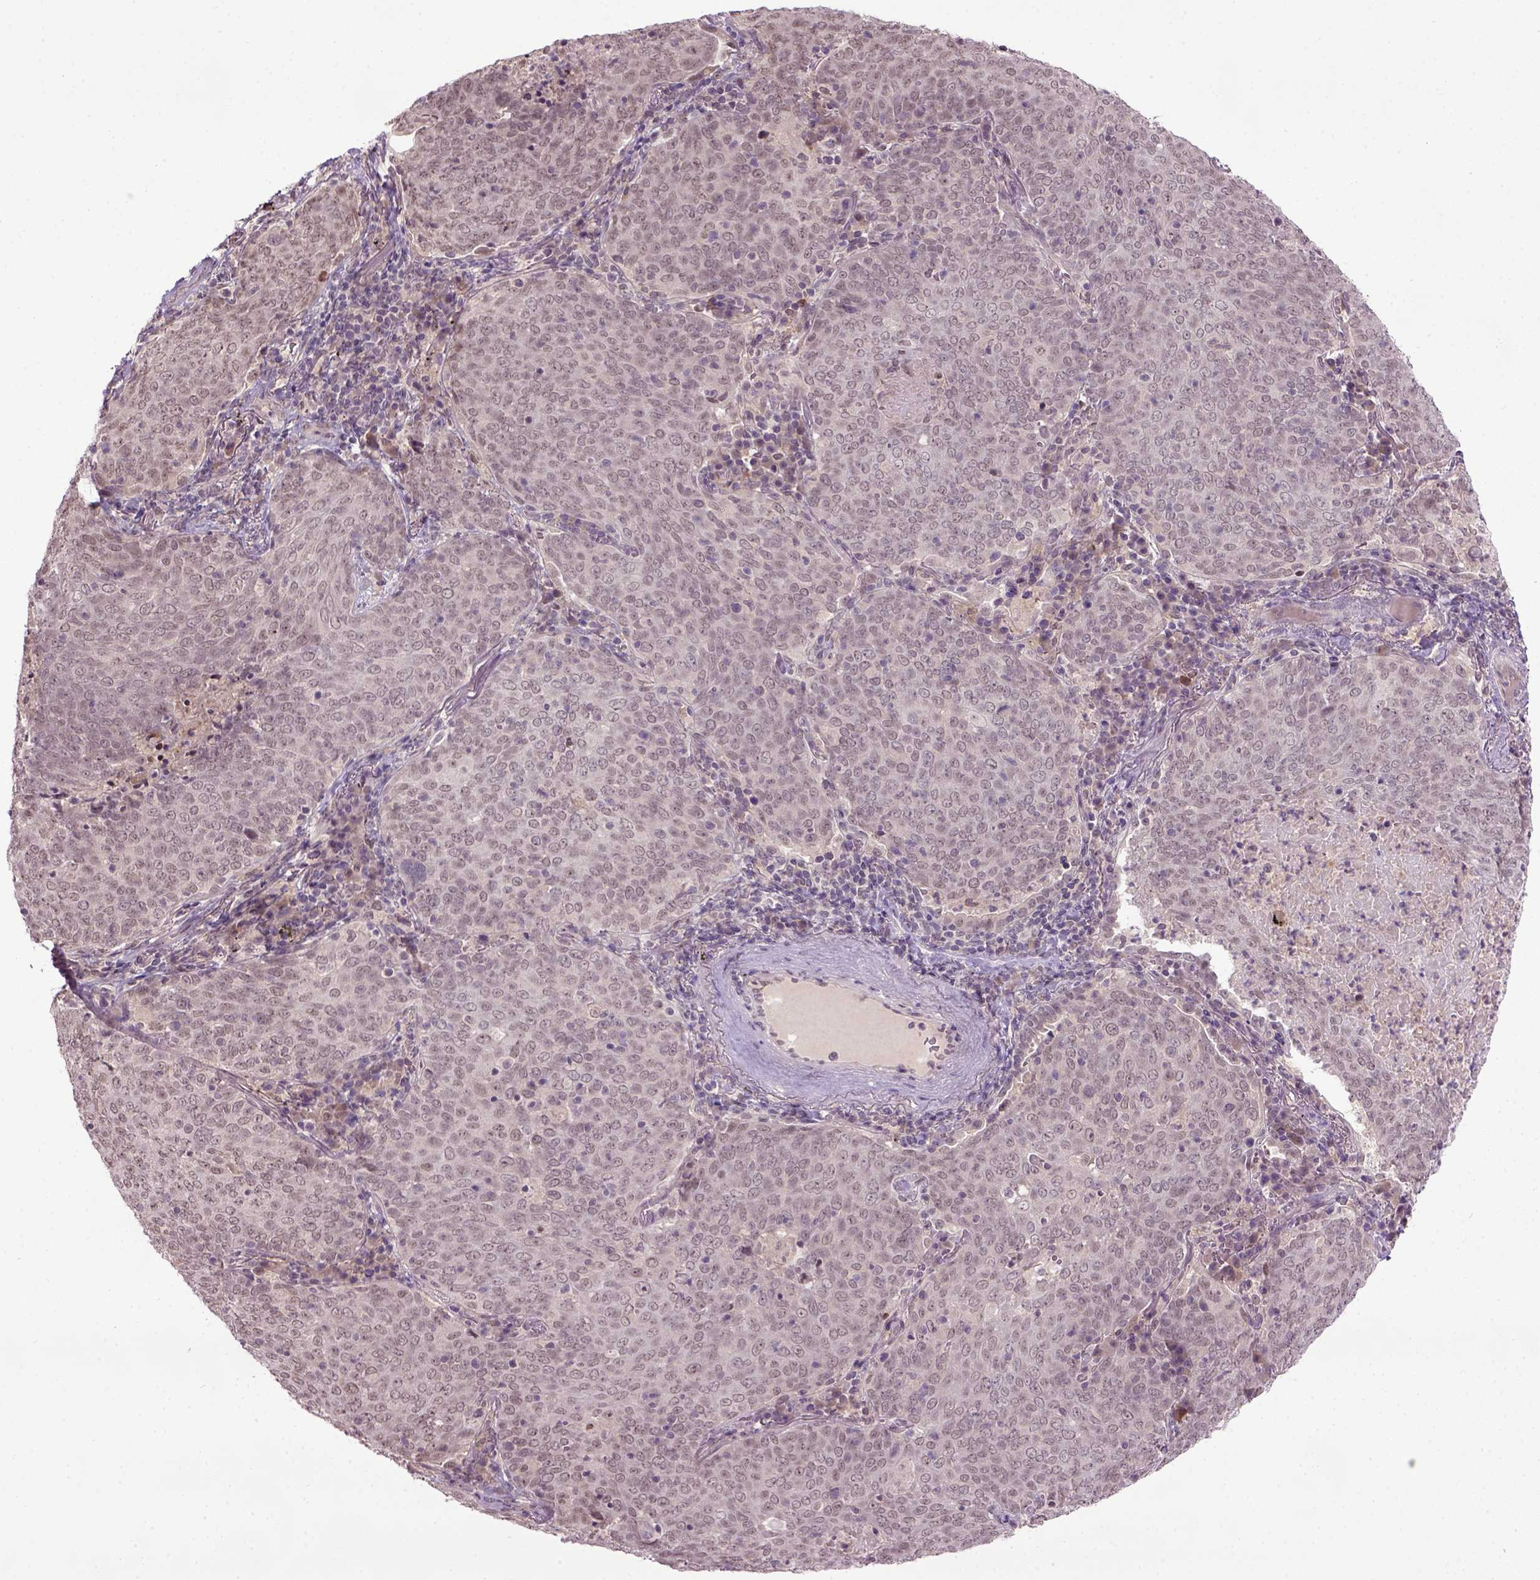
{"staining": {"intensity": "negative", "quantity": "none", "location": "none"}, "tissue": "lung cancer", "cell_type": "Tumor cells", "image_type": "cancer", "snomed": [{"axis": "morphology", "description": "Squamous cell carcinoma, NOS"}, {"axis": "topography", "description": "Lung"}], "caption": "Protein analysis of lung cancer (squamous cell carcinoma) demonstrates no significant staining in tumor cells.", "gene": "RAB43", "patient": {"sex": "male", "age": 82}}